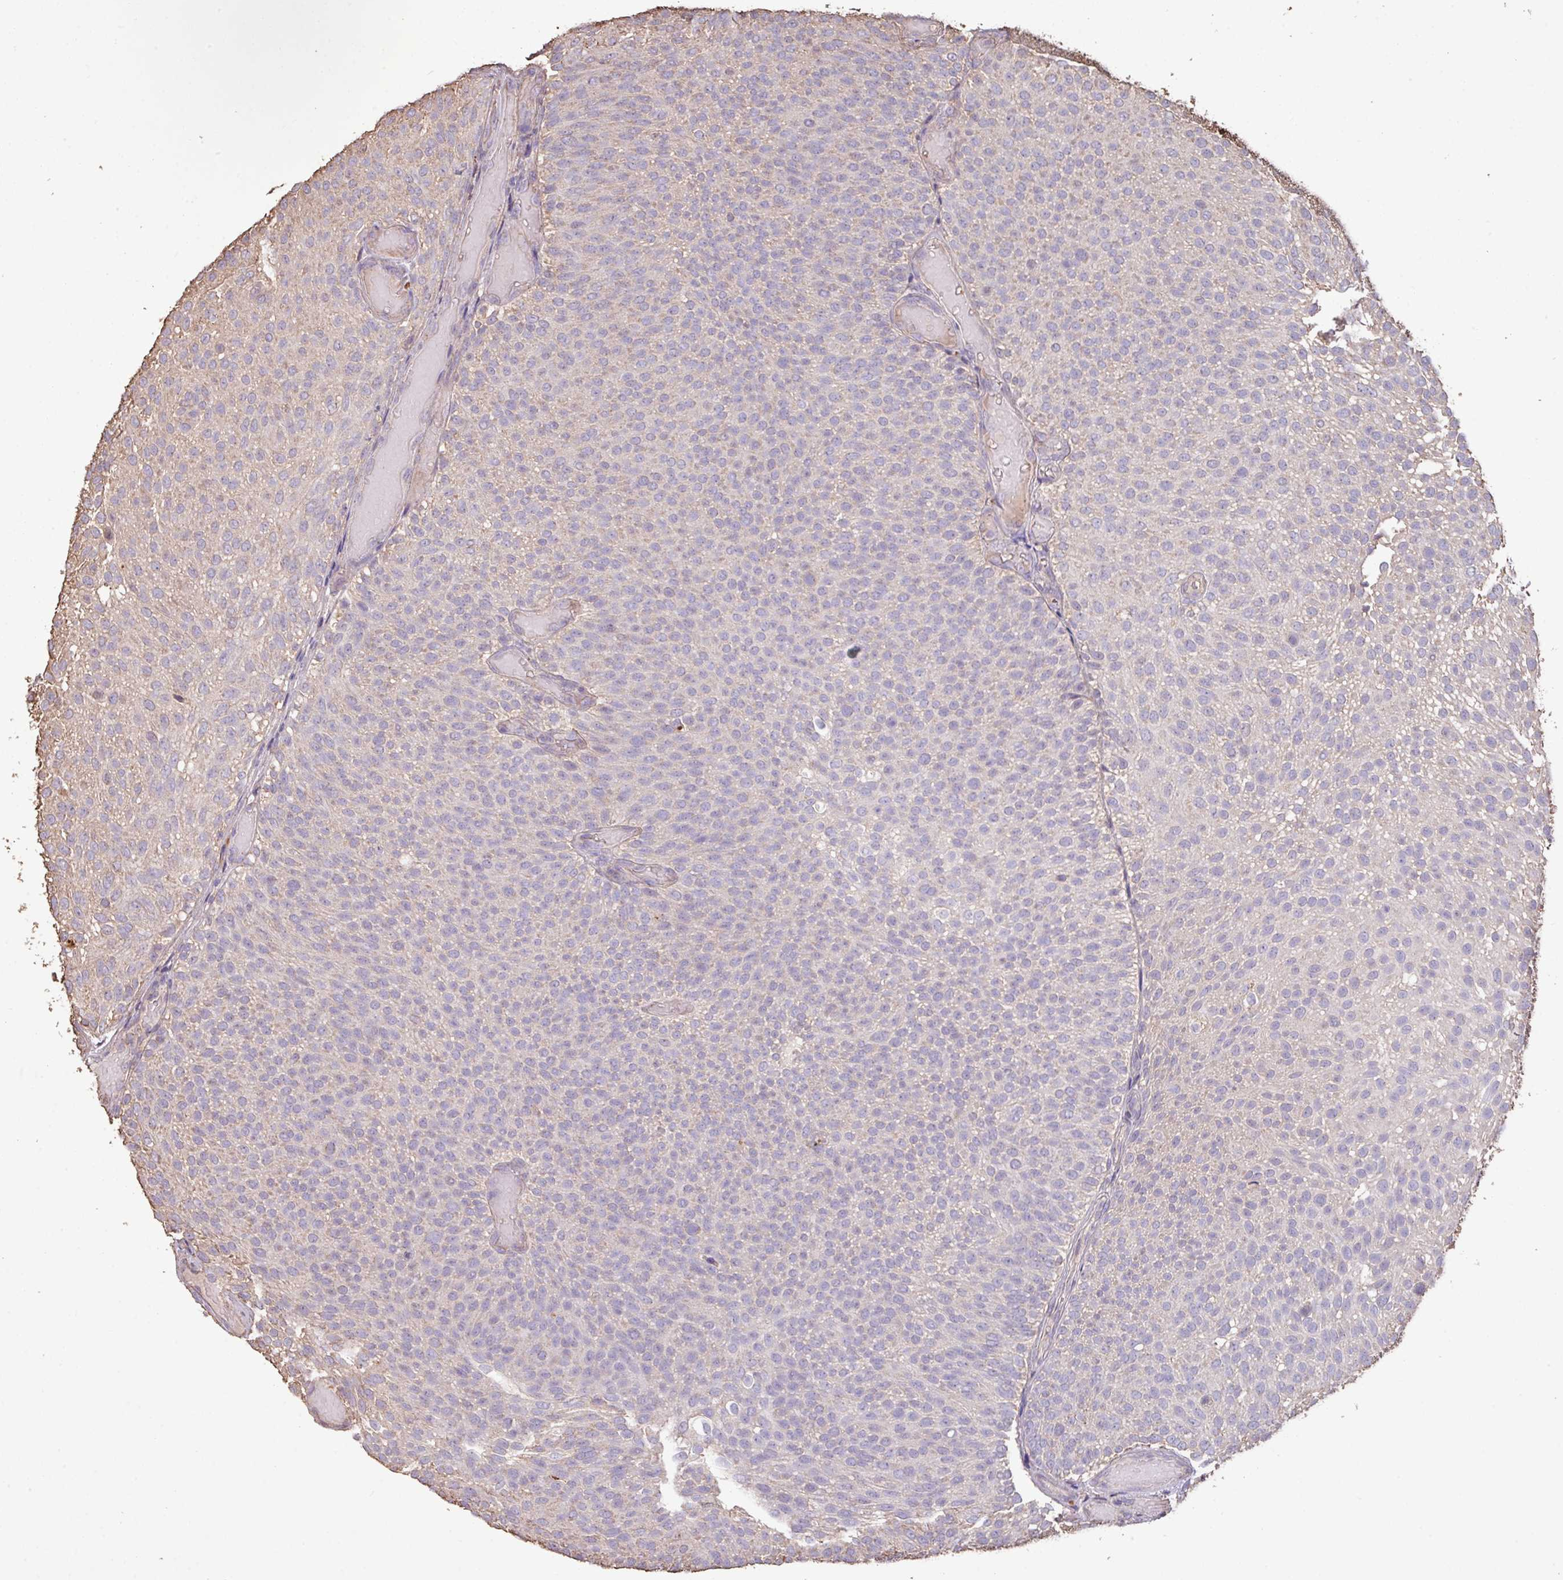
{"staining": {"intensity": "weak", "quantity": "25%-75%", "location": "cytoplasmic/membranous"}, "tissue": "urothelial cancer", "cell_type": "Tumor cells", "image_type": "cancer", "snomed": [{"axis": "morphology", "description": "Urothelial carcinoma, Low grade"}, {"axis": "topography", "description": "Urinary bladder"}], "caption": "This is a micrograph of IHC staining of urothelial carcinoma (low-grade), which shows weak staining in the cytoplasmic/membranous of tumor cells.", "gene": "CAMK2B", "patient": {"sex": "male", "age": 78}}